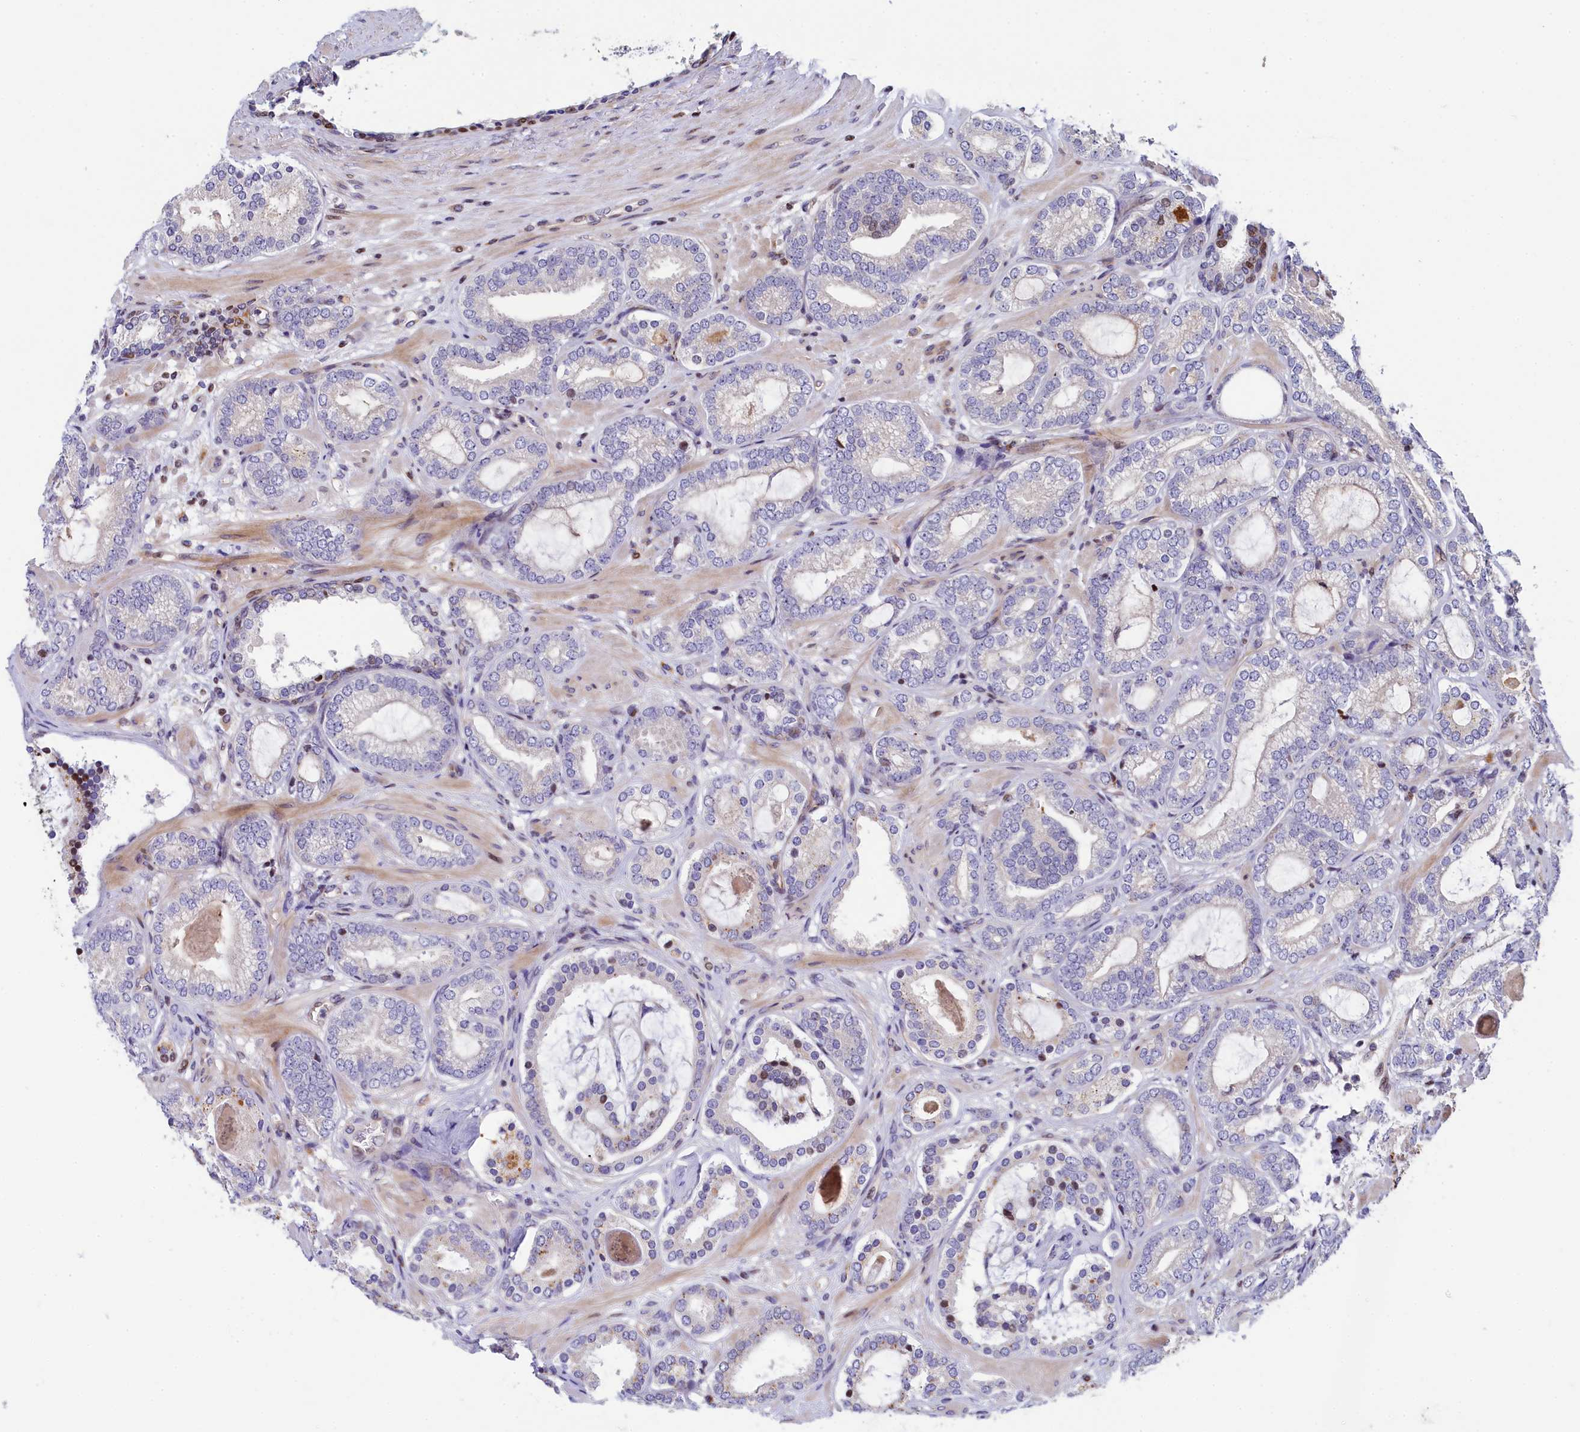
{"staining": {"intensity": "negative", "quantity": "none", "location": "none"}, "tissue": "prostate cancer", "cell_type": "Tumor cells", "image_type": "cancer", "snomed": [{"axis": "morphology", "description": "Adenocarcinoma, High grade"}, {"axis": "topography", "description": "Prostate"}], "caption": "Human prostate cancer stained for a protein using immunohistochemistry demonstrates no staining in tumor cells.", "gene": "TGDS", "patient": {"sex": "male", "age": 60}}